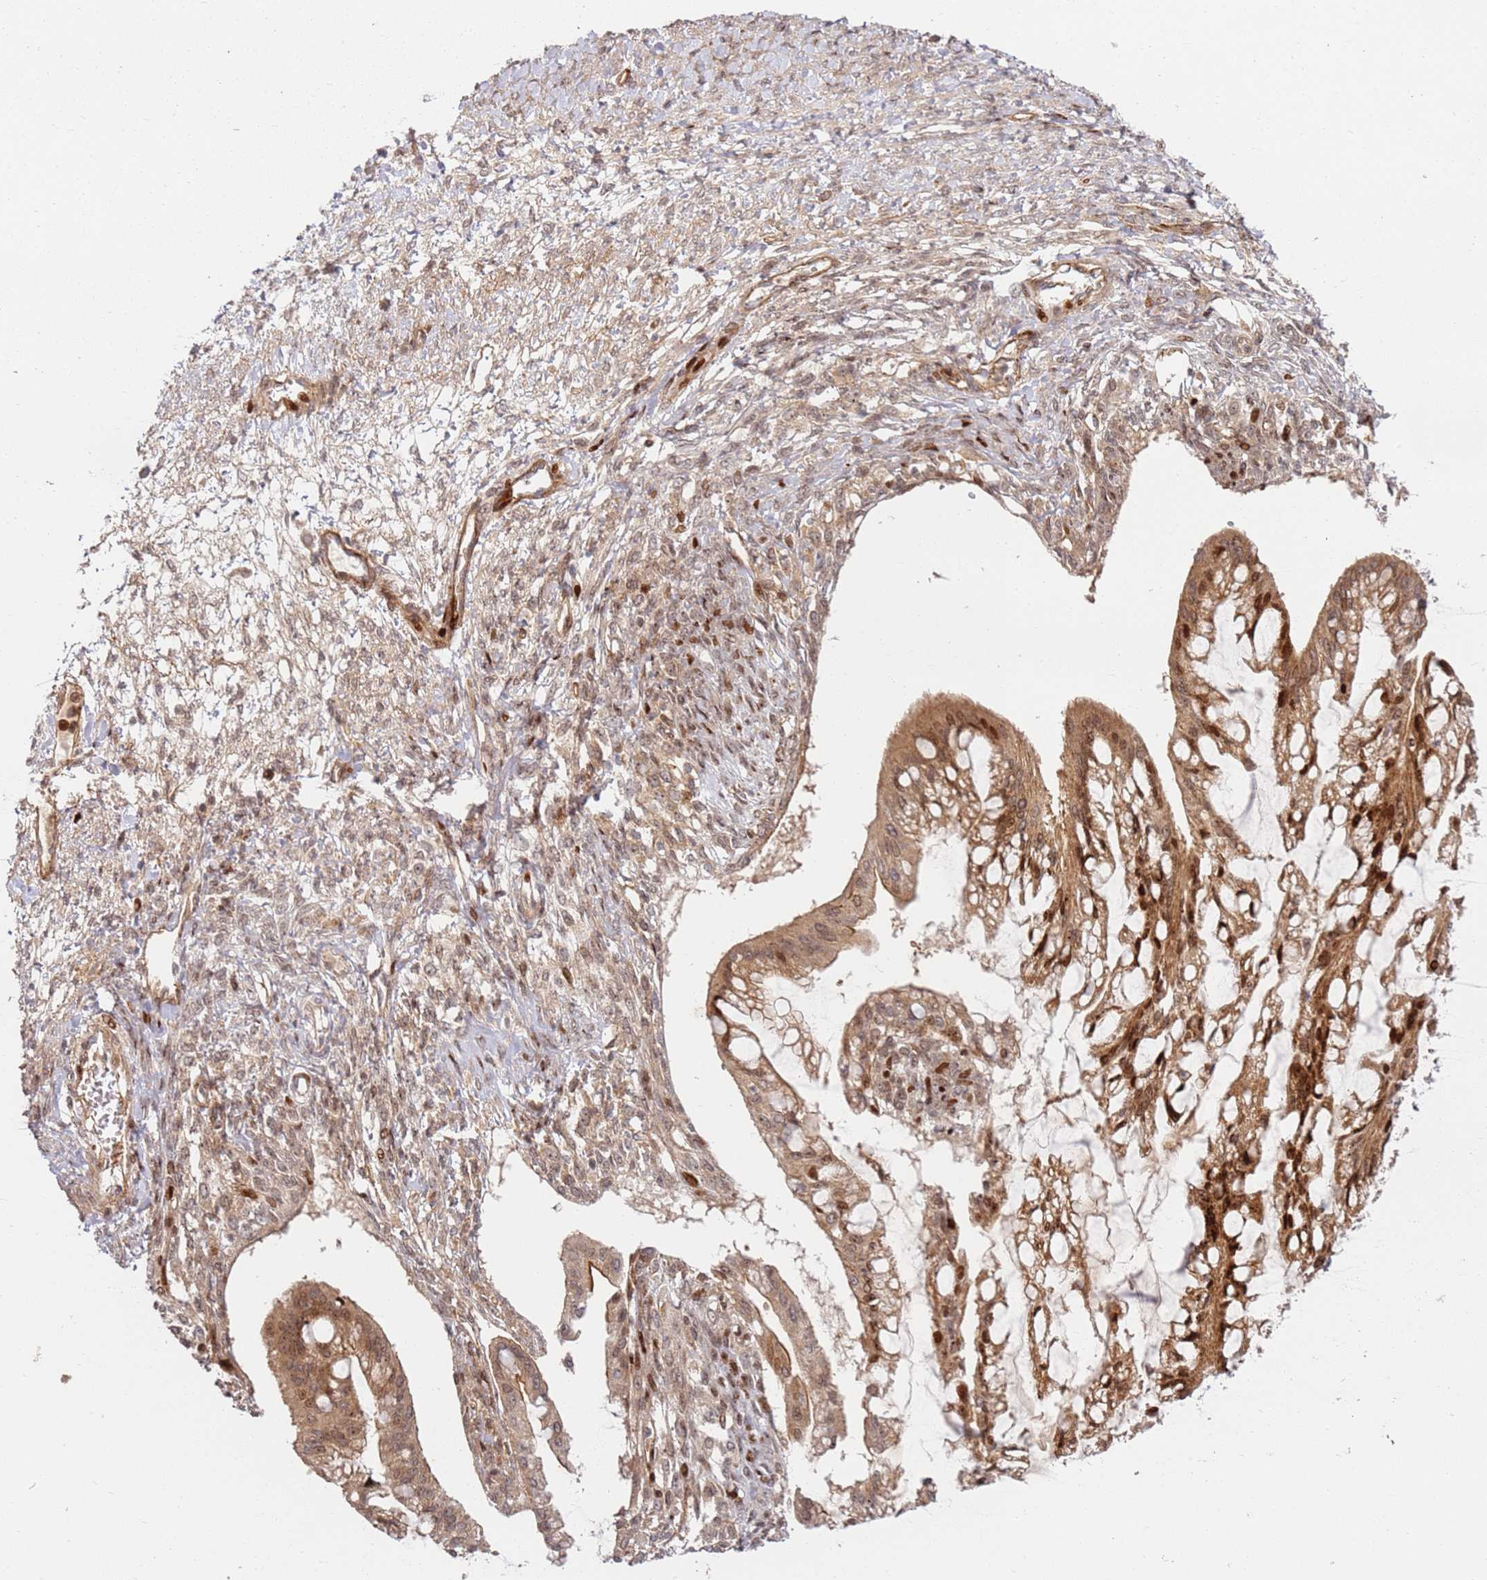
{"staining": {"intensity": "moderate", "quantity": ">75%", "location": "cytoplasmic/membranous,nuclear"}, "tissue": "ovarian cancer", "cell_type": "Tumor cells", "image_type": "cancer", "snomed": [{"axis": "morphology", "description": "Cystadenocarcinoma, mucinous, NOS"}, {"axis": "topography", "description": "Ovary"}], "caption": "There is medium levels of moderate cytoplasmic/membranous and nuclear staining in tumor cells of ovarian mucinous cystadenocarcinoma, as demonstrated by immunohistochemical staining (brown color).", "gene": "TMEM233", "patient": {"sex": "female", "age": 73}}